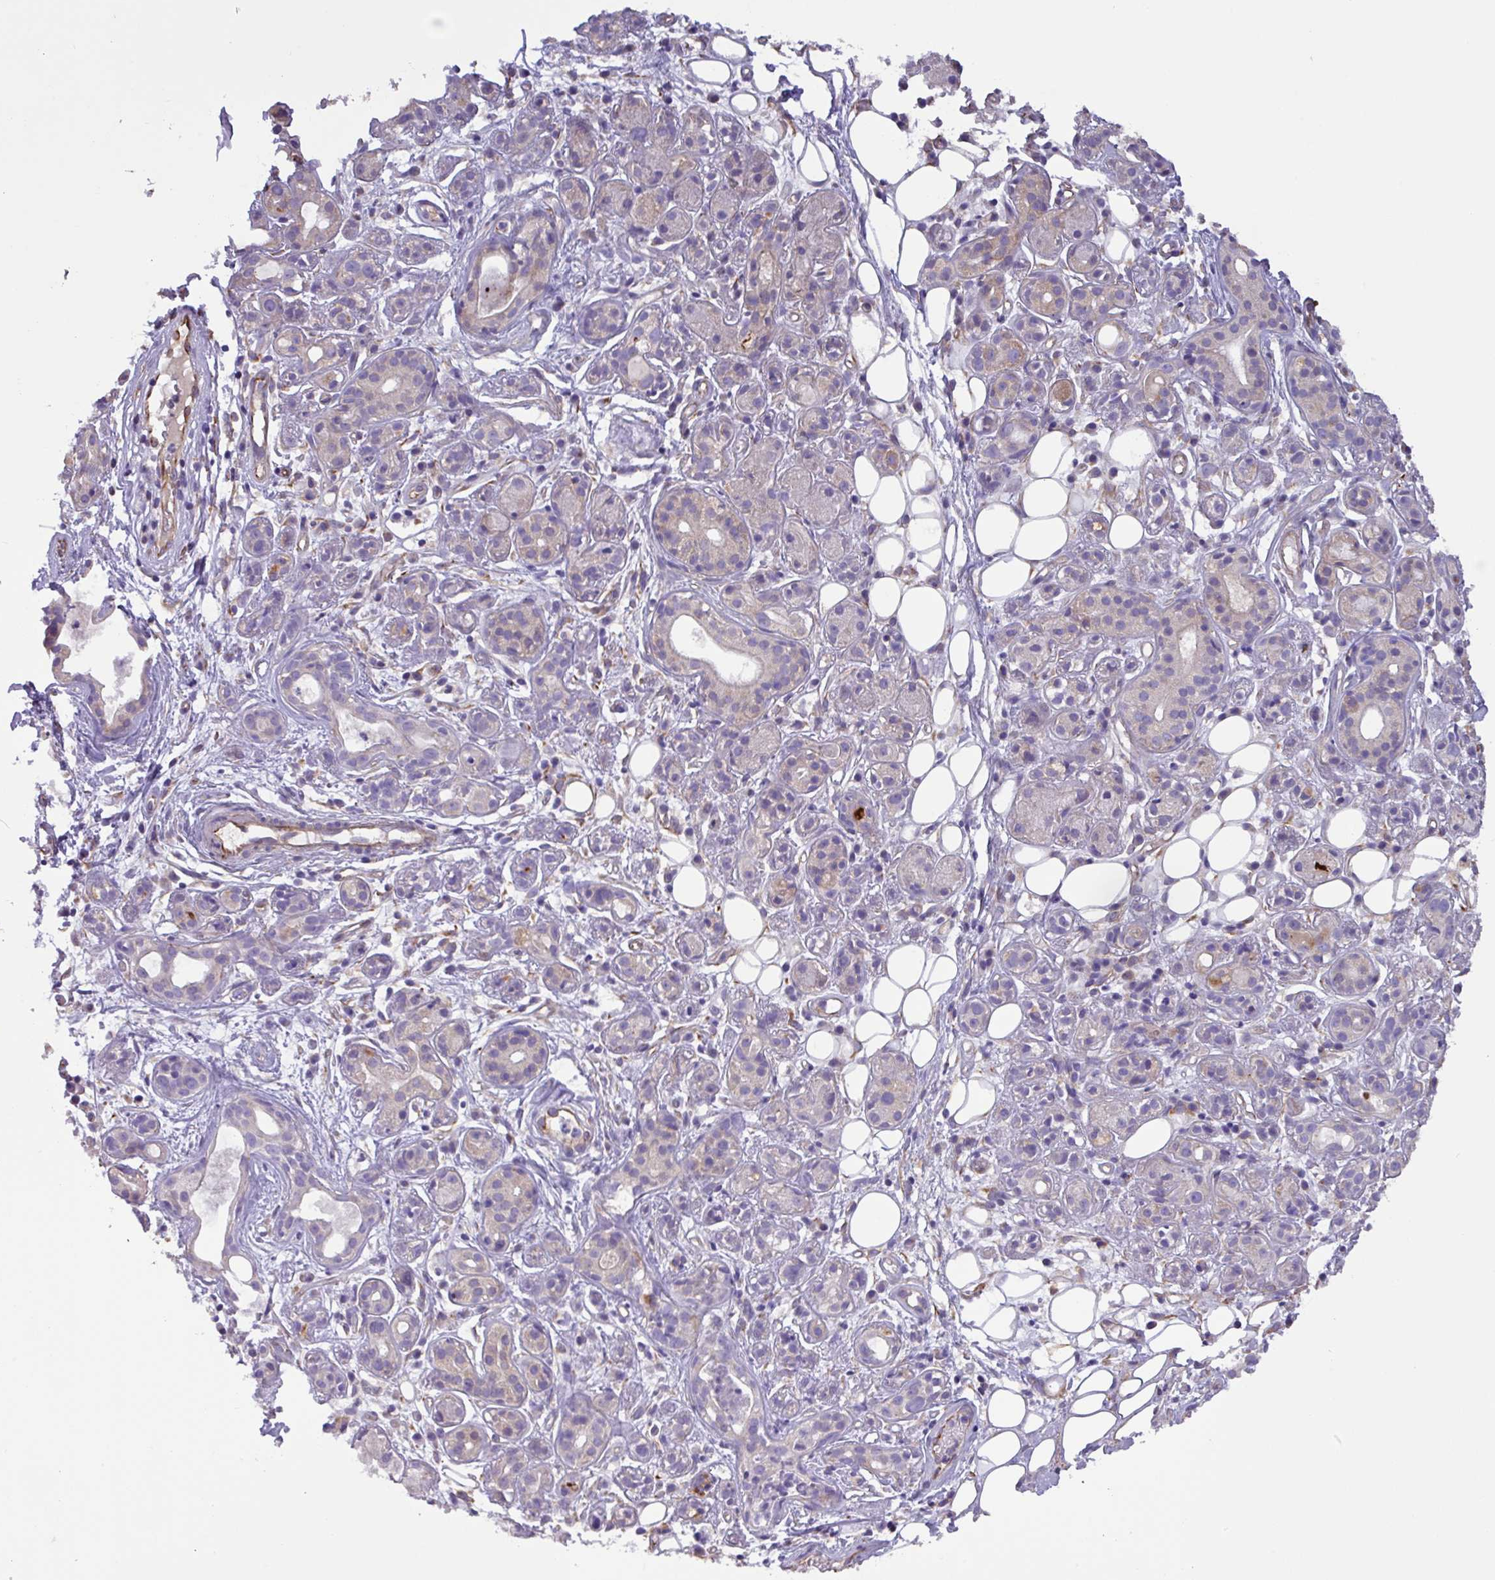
{"staining": {"intensity": "negative", "quantity": "none", "location": "none"}, "tissue": "salivary gland", "cell_type": "Glandular cells", "image_type": "normal", "snomed": [{"axis": "morphology", "description": "Normal tissue, NOS"}, {"axis": "topography", "description": "Salivary gland"}], "caption": "Immunohistochemical staining of benign salivary gland reveals no significant positivity in glandular cells.", "gene": "MRM2", "patient": {"sex": "male", "age": 54}}